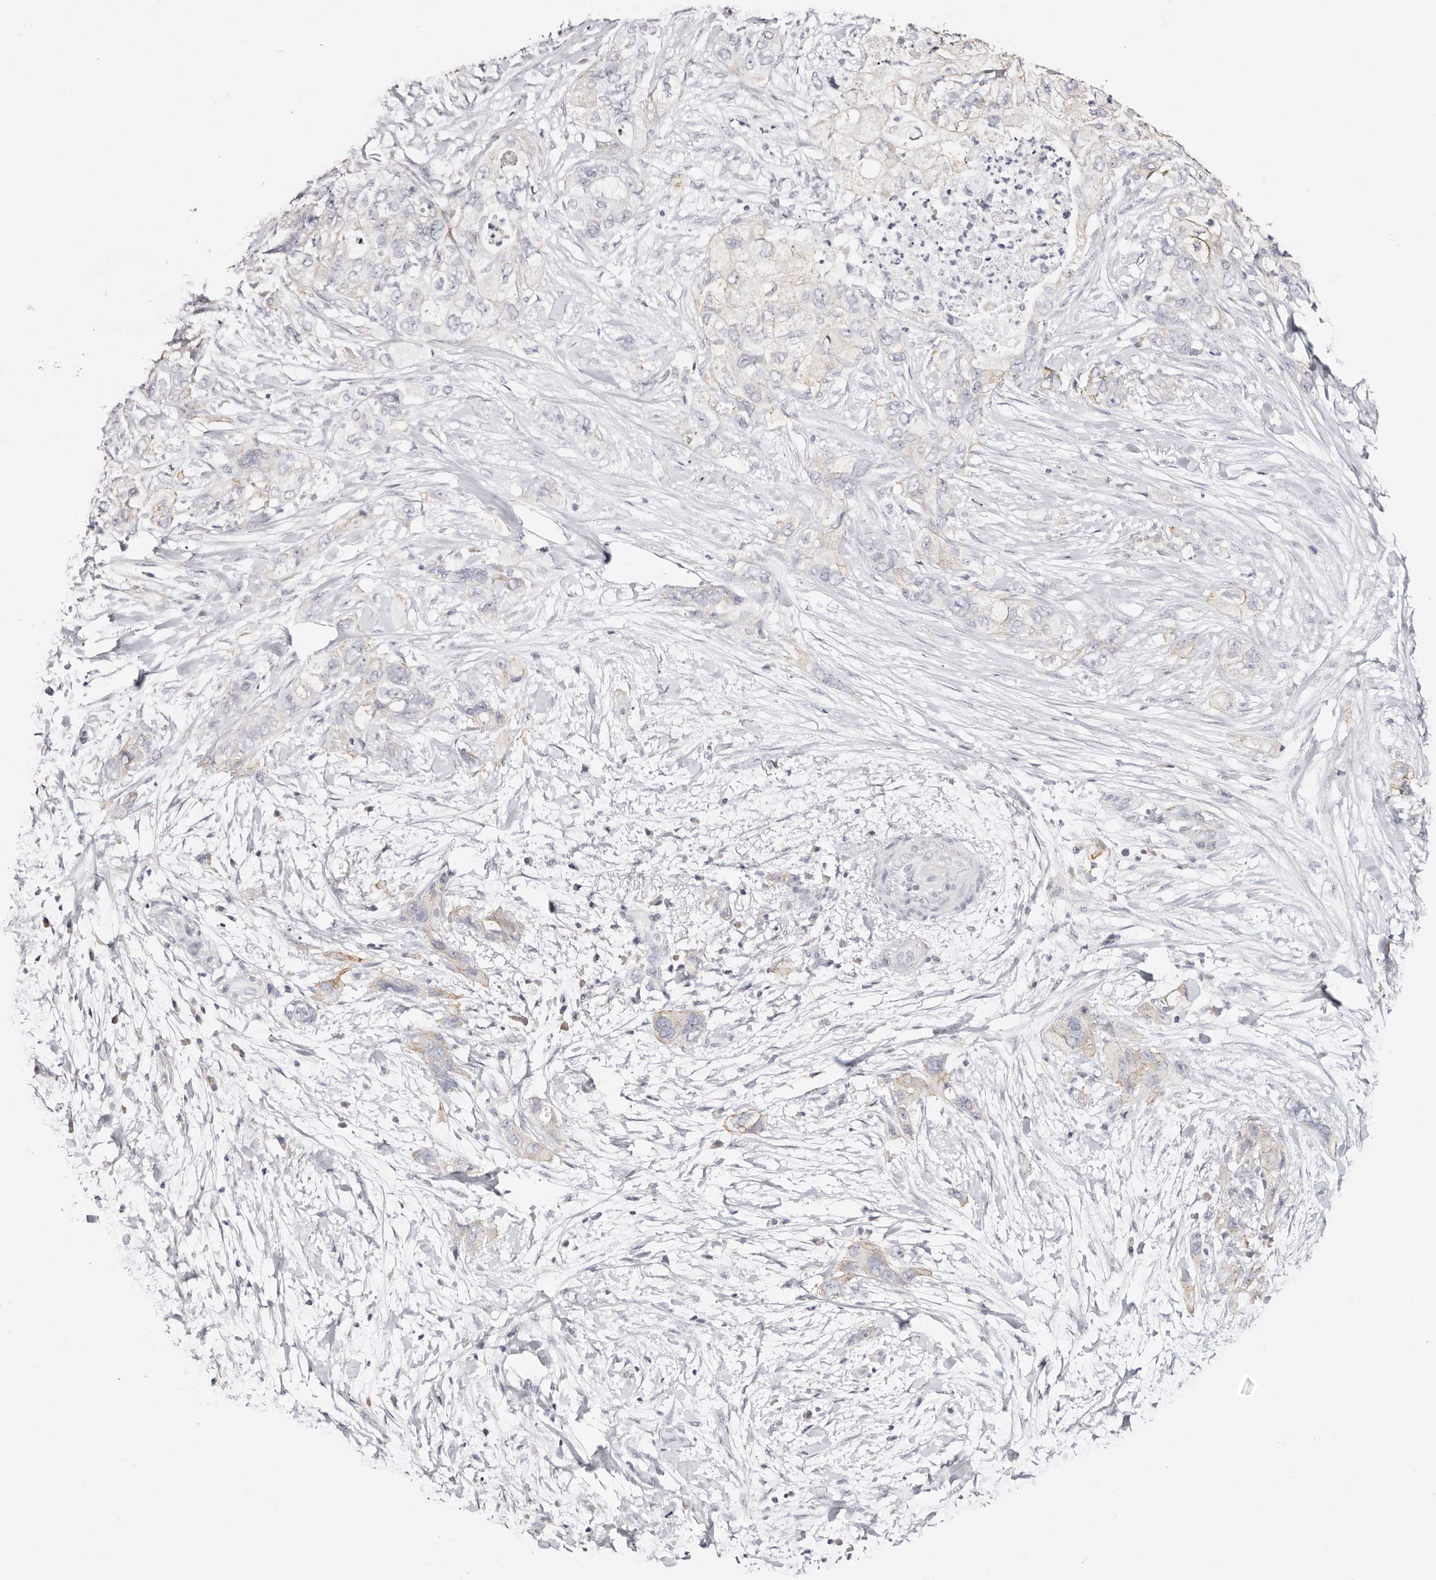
{"staining": {"intensity": "negative", "quantity": "none", "location": "none"}, "tissue": "pancreatic cancer", "cell_type": "Tumor cells", "image_type": "cancer", "snomed": [{"axis": "morphology", "description": "Adenocarcinoma, NOS"}, {"axis": "topography", "description": "Pancreas"}], "caption": "Immunohistochemical staining of human pancreatic adenocarcinoma exhibits no significant positivity in tumor cells.", "gene": "ROM1", "patient": {"sex": "female", "age": 73}}